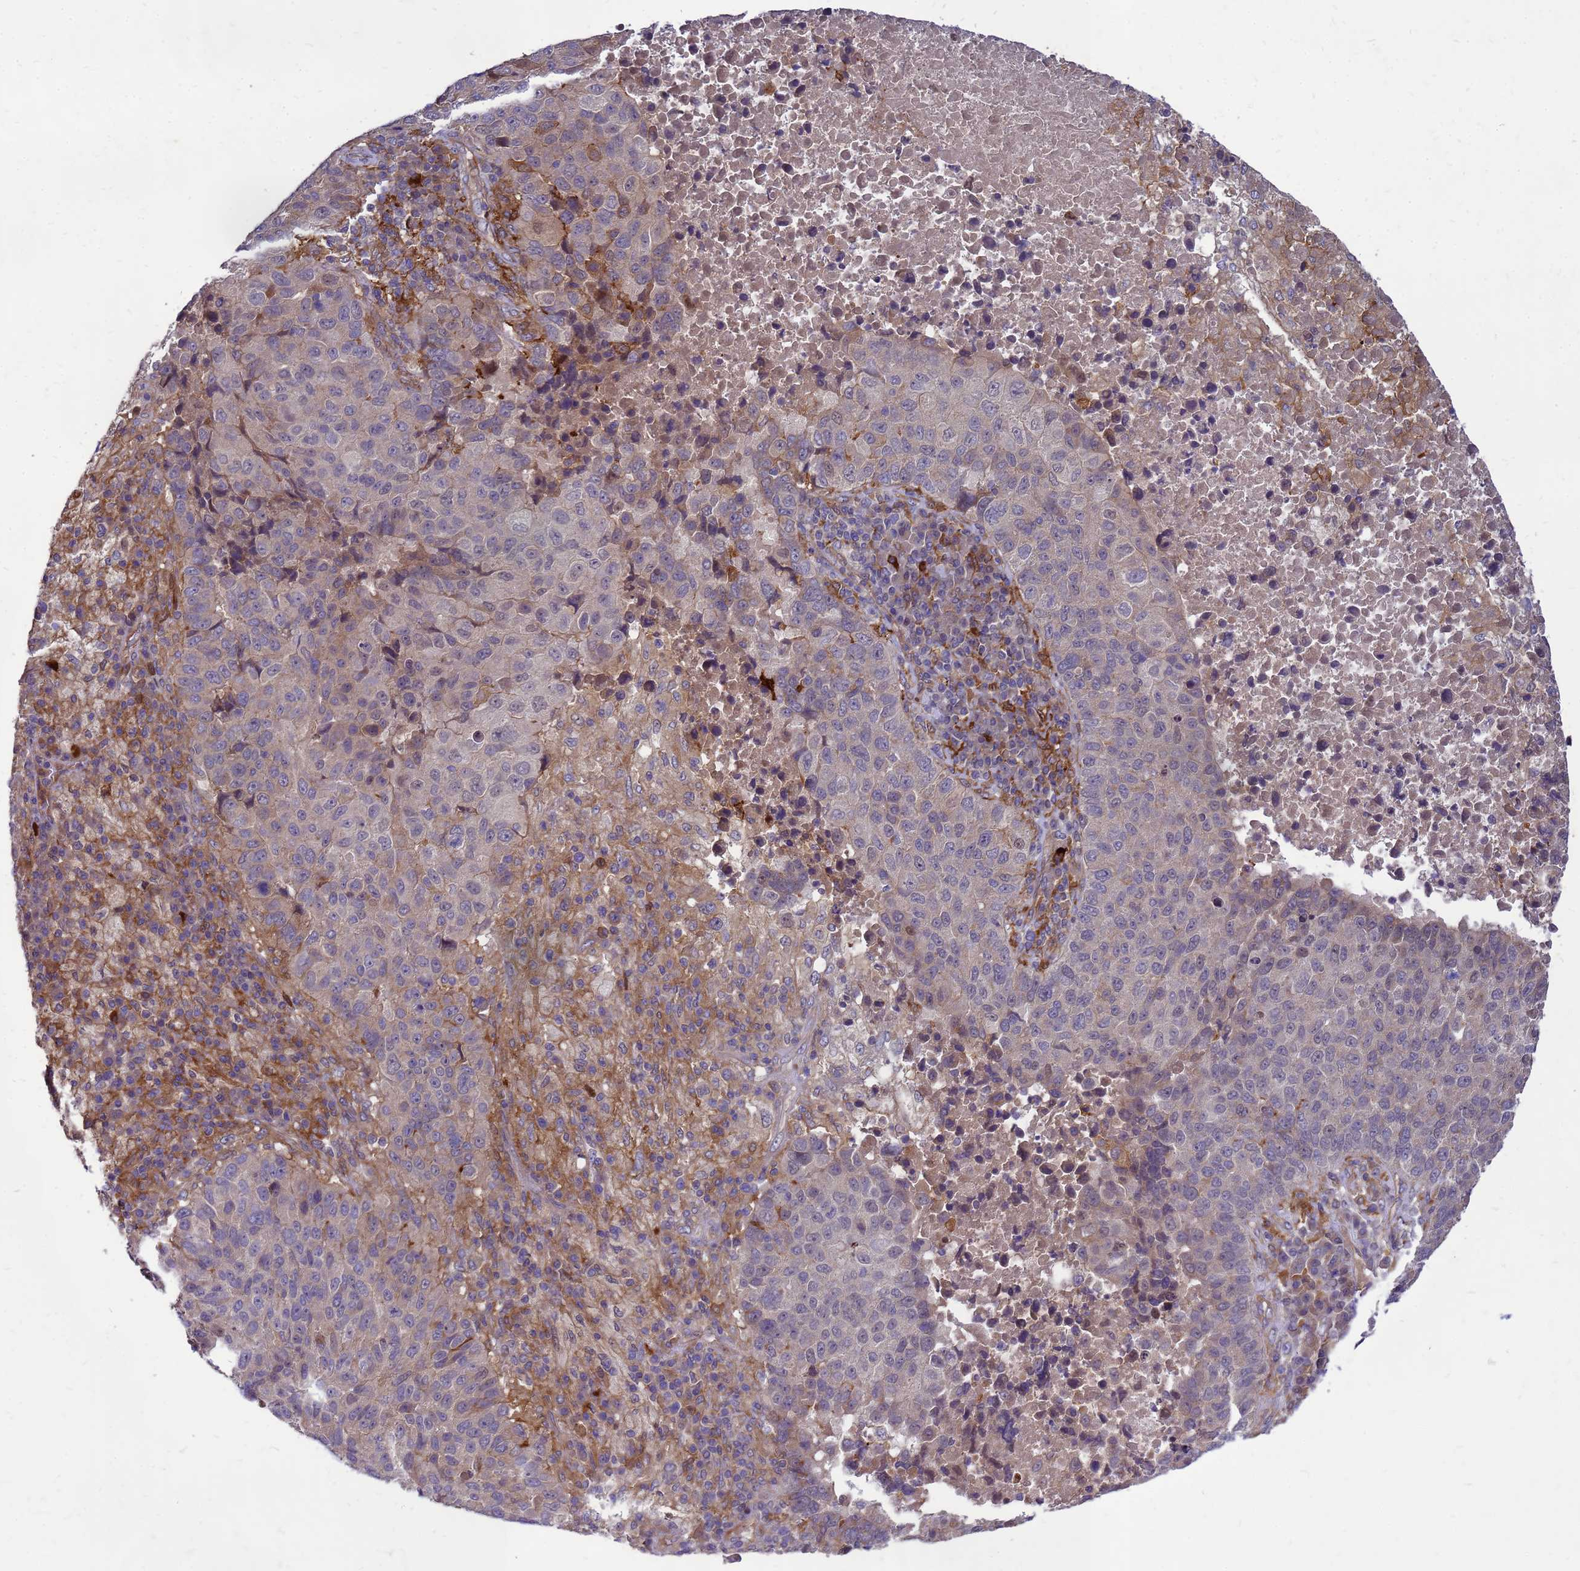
{"staining": {"intensity": "weak", "quantity": "<25%", "location": "cytoplasmic/membranous"}, "tissue": "lung cancer", "cell_type": "Tumor cells", "image_type": "cancer", "snomed": [{"axis": "morphology", "description": "Squamous cell carcinoma, NOS"}, {"axis": "topography", "description": "Lung"}], "caption": "An image of lung squamous cell carcinoma stained for a protein reveals no brown staining in tumor cells. (DAB (3,3'-diaminobenzidine) IHC visualized using brightfield microscopy, high magnification).", "gene": "RNF215", "patient": {"sex": "male", "age": 73}}